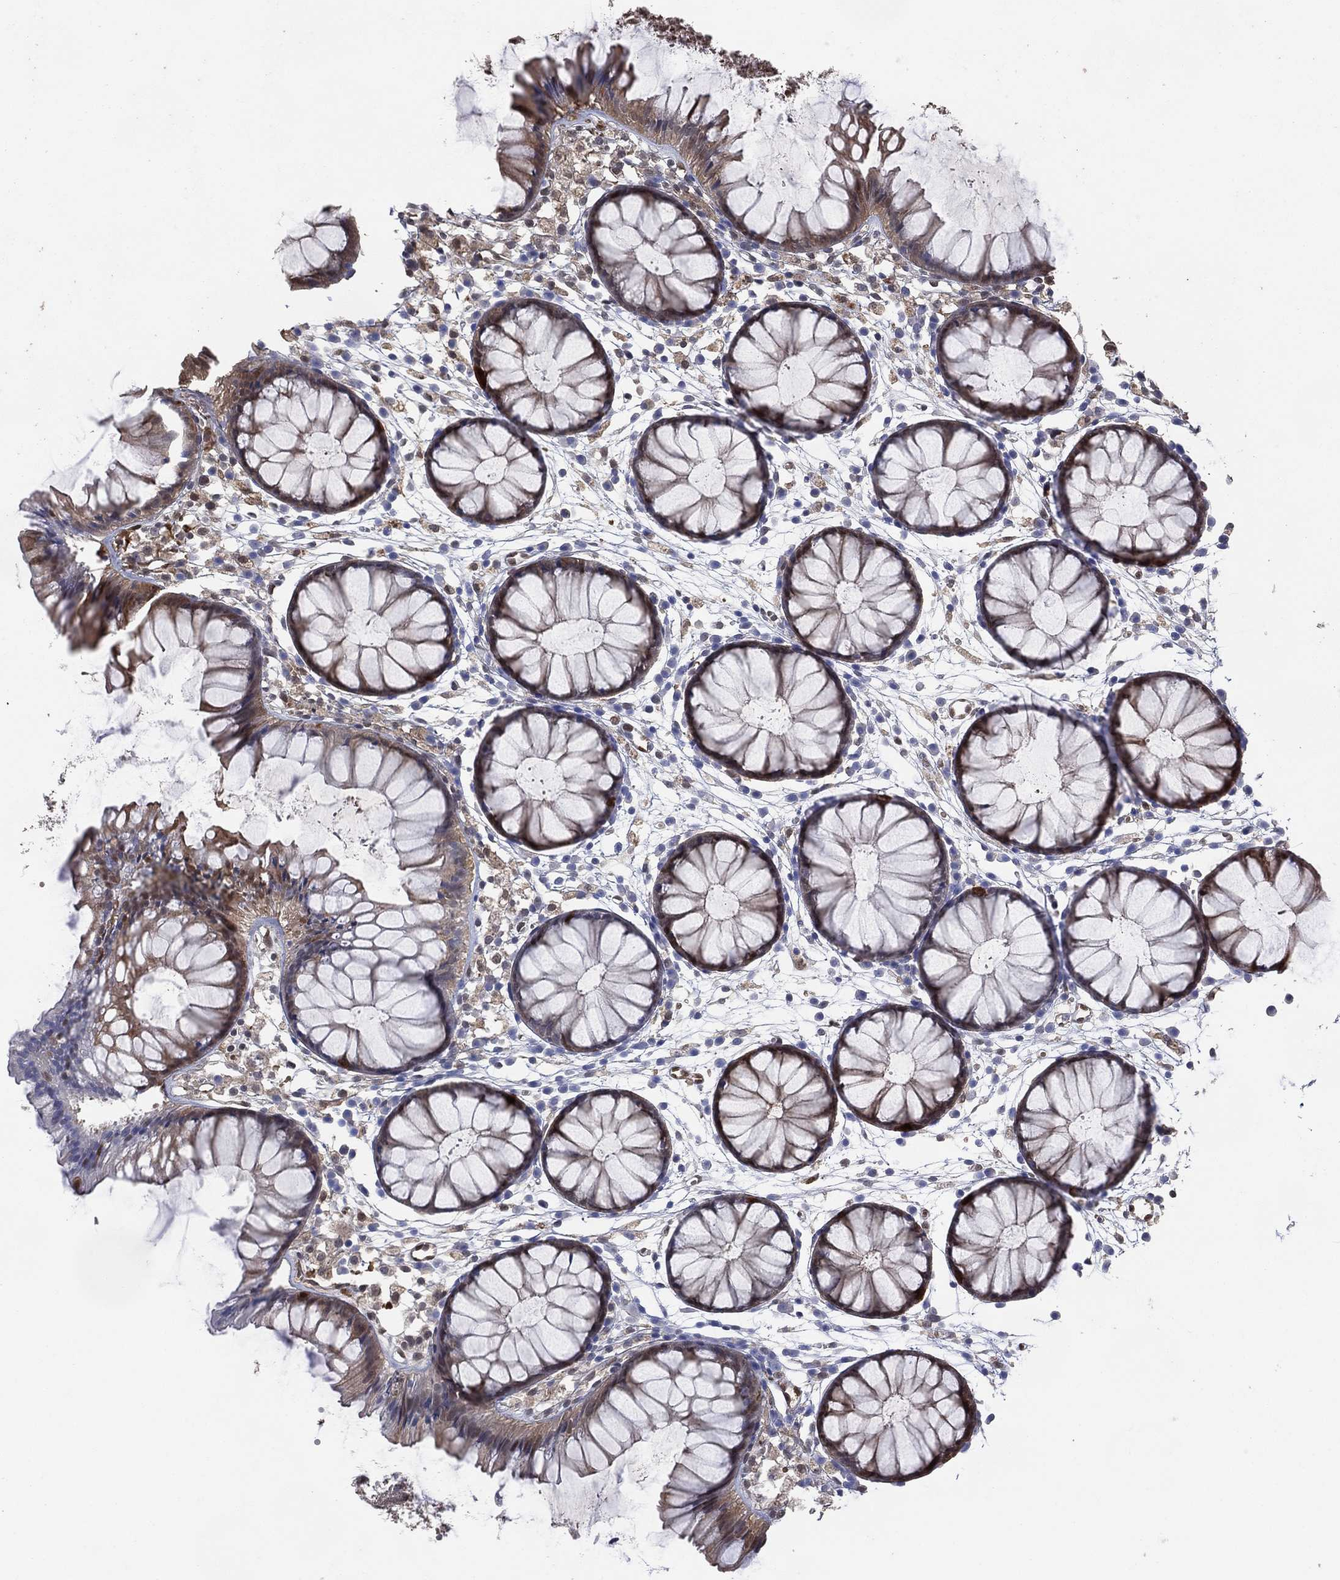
{"staining": {"intensity": "negative", "quantity": "none", "location": "none"}, "tissue": "colon", "cell_type": "Endothelial cells", "image_type": "normal", "snomed": [{"axis": "morphology", "description": "Normal tissue, NOS"}, {"axis": "morphology", "description": "Adenocarcinoma, NOS"}, {"axis": "topography", "description": "Colon"}], "caption": "High power microscopy micrograph of an immunohistochemistry (IHC) photomicrograph of unremarkable colon, revealing no significant staining in endothelial cells. (DAB immunohistochemistry with hematoxylin counter stain).", "gene": "AK1", "patient": {"sex": "male", "age": 65}}